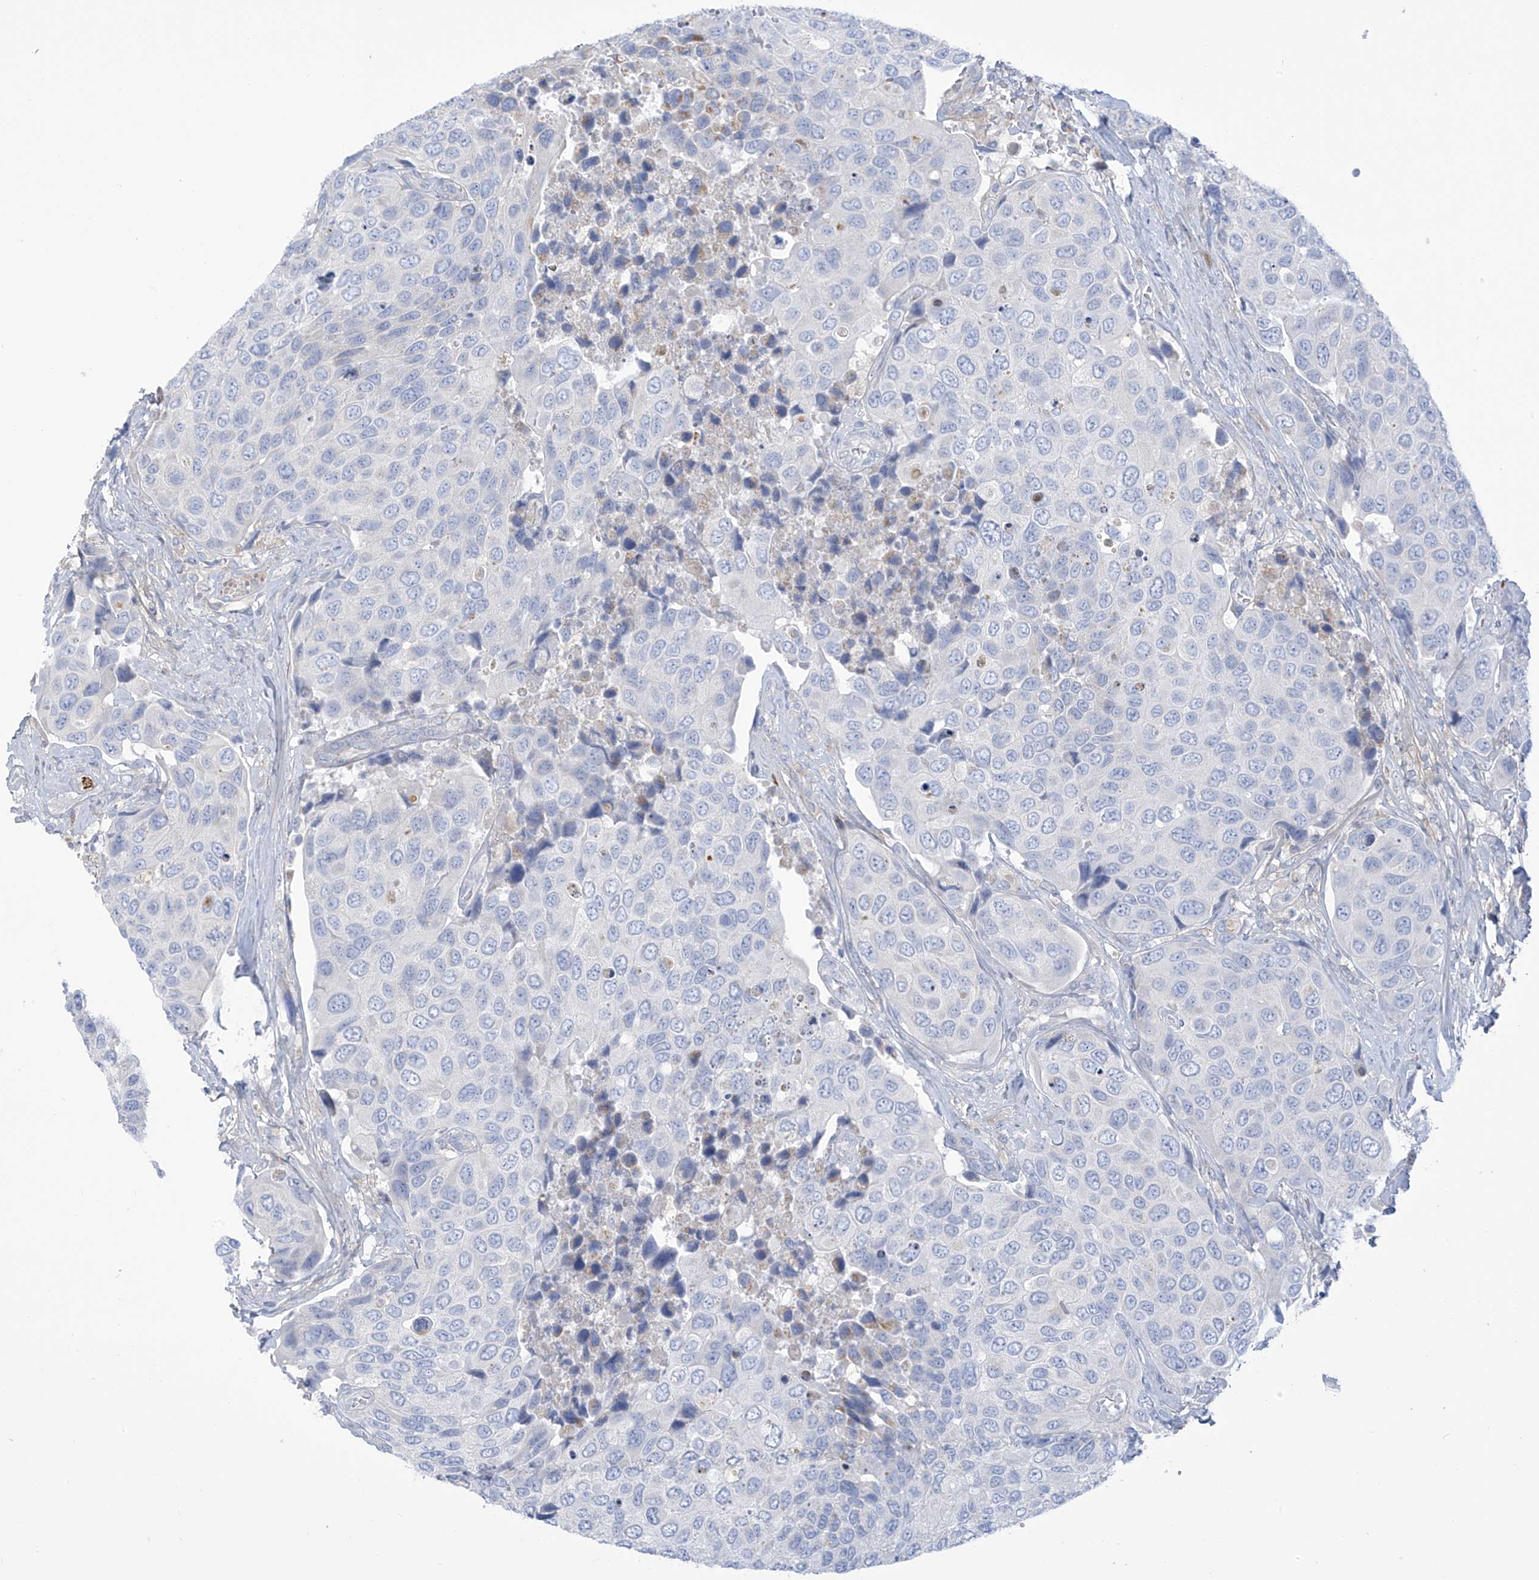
{"staining": {"intensity": "negative", "quantity": "none", "location": "none"}, "tissue": "urothelial cancer", "cell_type": "Tumor cells", "image_type": "cancer", "snomed": [{"axis": "morphology", "description": "Urothelial carcinoma, High grade"}, {"axis": "topography", "description": "Urinary bladder"}], "caption": "Immunohistochemical staining of human high-grade urothelial carcinoma shows no significant positivity in tumor cells.", "gene": "FABP2", "patient": {"sex": "male", "age": 74}}